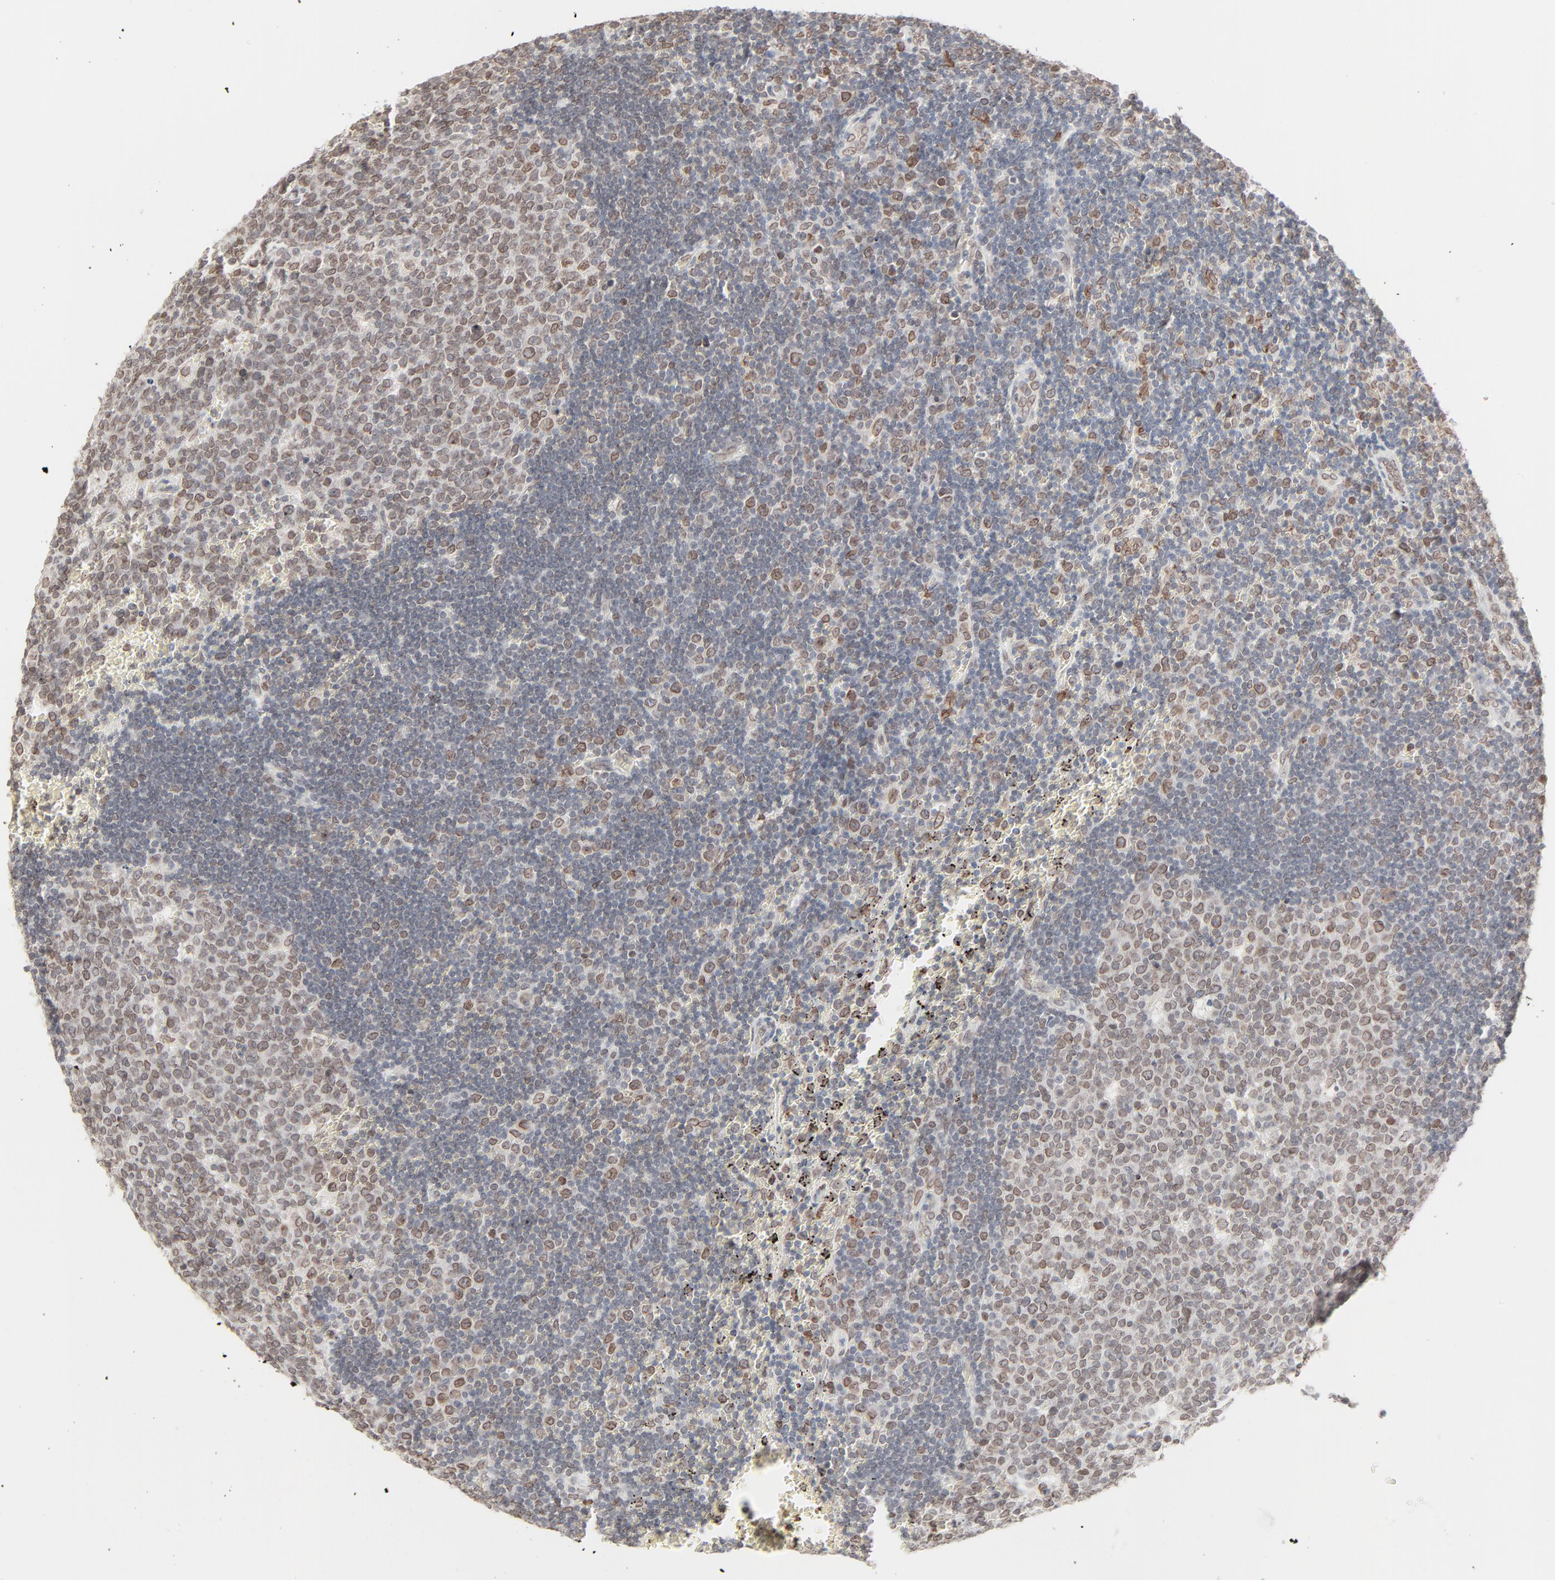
{"staining": {"intensity": "moderate", "quantity": ">75%", "location": "cytoplasmic/membranous,nuclear"}, "tissue": "lymph node", "cell_type": "Germinal center cells", "image_type": "normal", "snomed": [{"axis": "morphology", "description": "Normal tissue, NOS"}, {"axis": "topography", "description": "Lymph node"}, {"axis": "topography", "description": "Salivary gland"}], "caption": "DAB immunohistochemical staining of unremarkable lymph node reveals moderate cytoplasmic/membranous,nuclear protein expression in approximately >75% of germinal center cells.", "gene": "MAD1L1", "patient": {"sex": "male", "age": 8}}